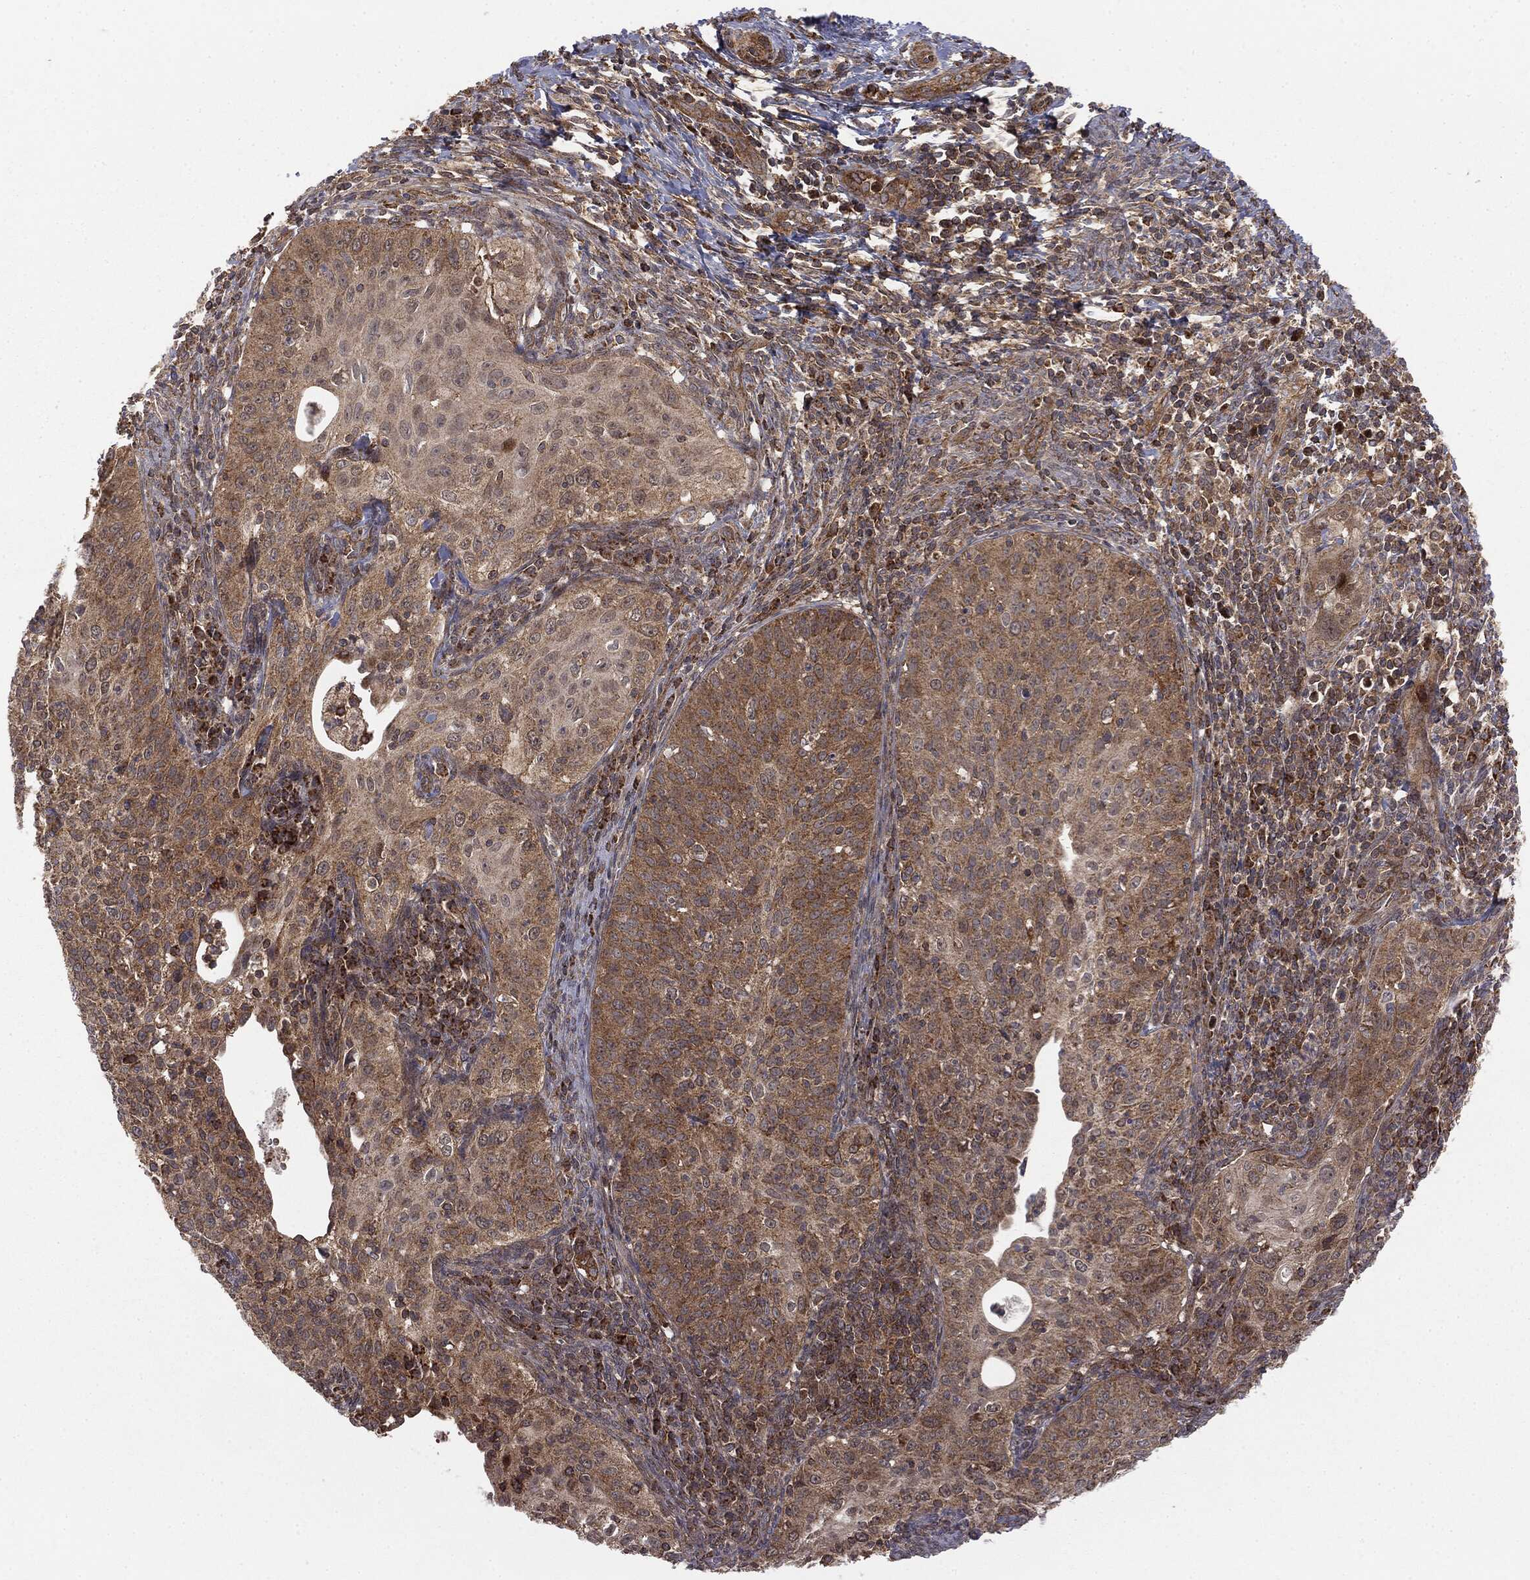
{"staining": {"intensity": "moderate", "quantity": ">75%", "location": "cytoplasmic/membranous"}, "tissue": "cervical cancer", "cell_type": "Tumor cells", "image_type": "cancer", "snomed": [{"axis": "morphology", "description": "Squamous cell carcinoma, NOS"}, {"axis": "topography", "description": "Cervix"}], "caption": "This histopathology image reveals immunohistochemistry (IHC) staining of human cervical cancer, with medium moderate cytoplasmic/membranous staining in approximately >75% of tumor cells.", "gene": "MTOR", "patient": {"sex": "female", "age": 30}}